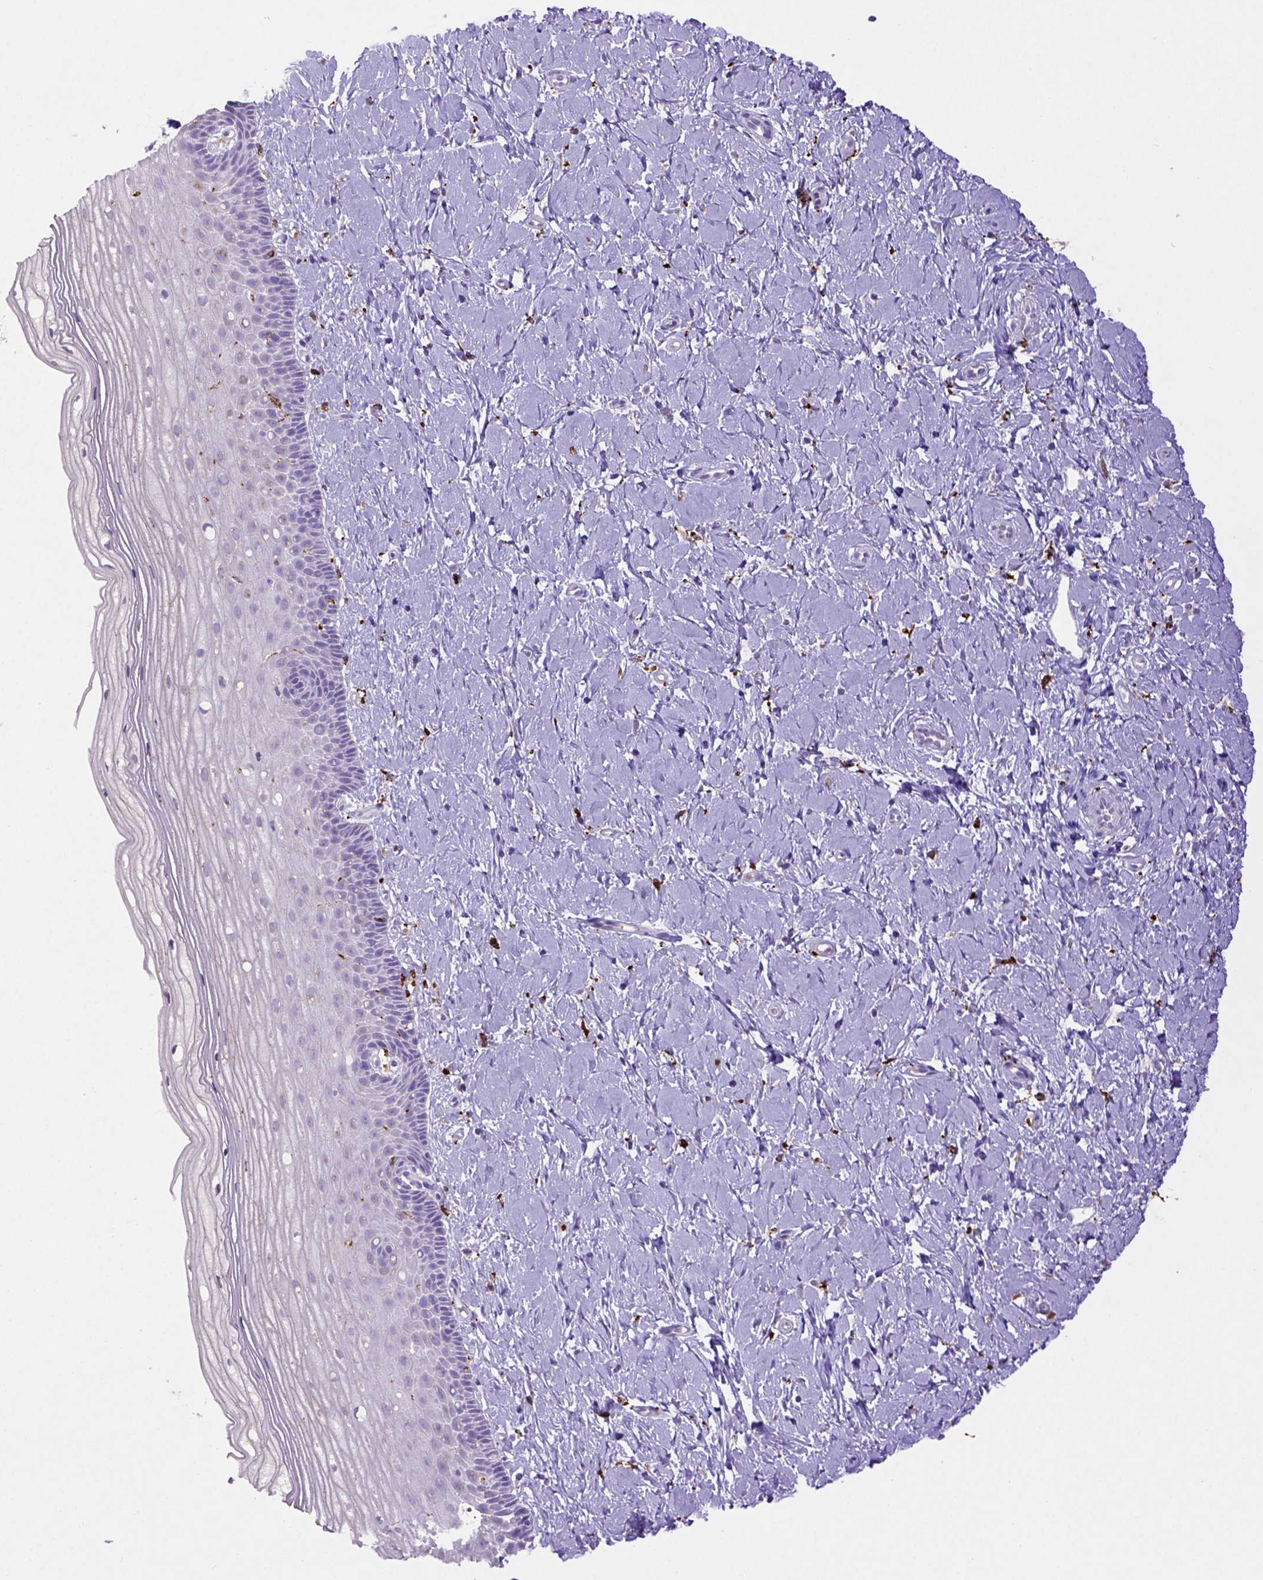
{"staining": {"intensity": "negative", "quantity": "none", "location": "none"}, "tissue": "cervix", "cell_type": "Glandular cells", "image_type": "normal", "snomed": [{"axis": "morphology", "description": "Normal tissue, NOS"}, {"axis": "topography", "description": "Cervix"}], "caption": "Photomicrograph shows no significant protein positivity in glandular cells of unremarkable cervix.", "gene": "CD68", "patient": {"sex": "female", "age": 37}}